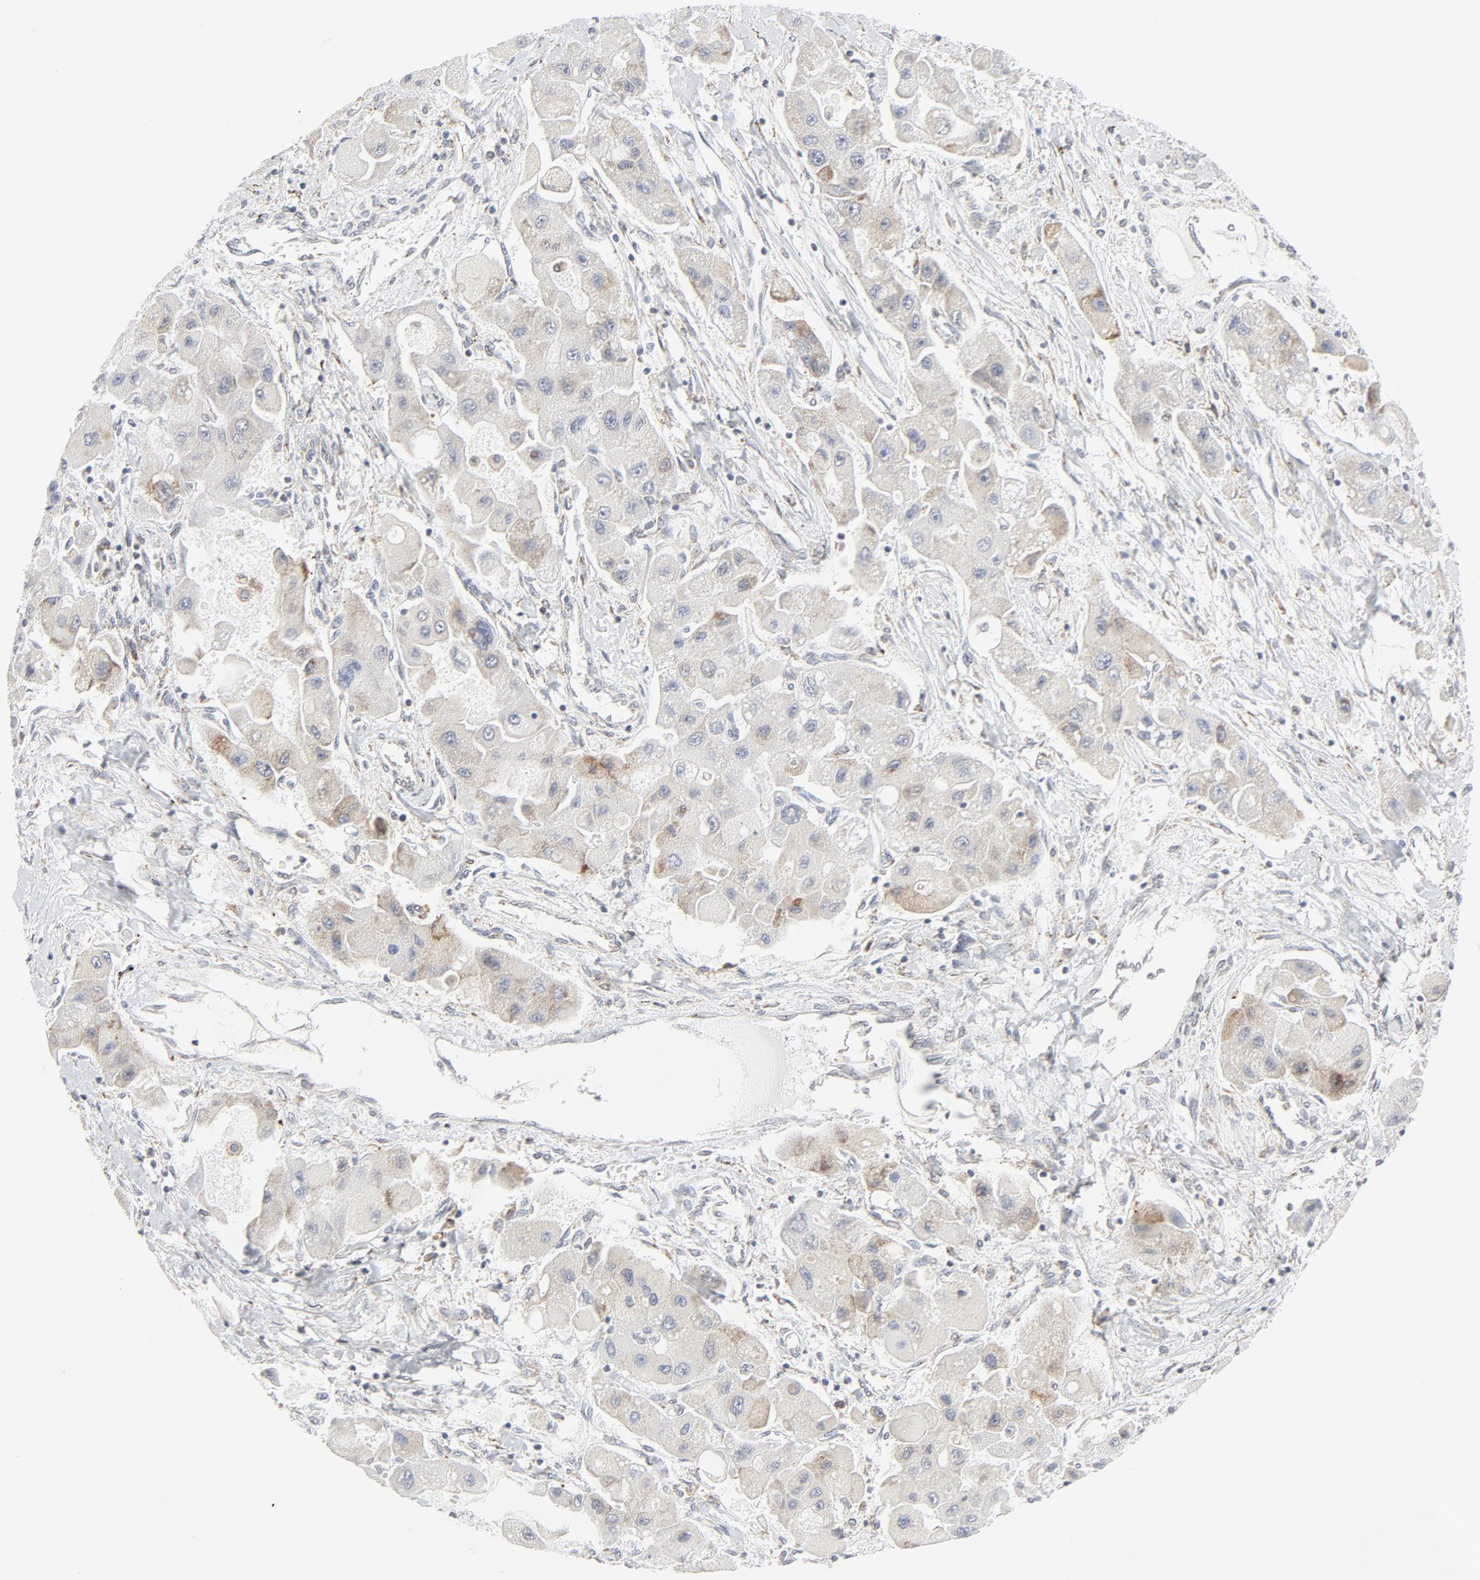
{"staining": {"intensity": "weak", "quantity": ">75%", "location": "cytoplasmic/membranous"}, "tissue": "liver cancer", "cell_type": "Tumor cells", "image_type": "cancer", "snomed": [{"axis": "morphology", "description": "Carcinoma, Hepatocellular, NOS"}, {"axis": "topography", "description": "Liver"}], "caption": "Human liver cancer stained with a brown dye shows weak cytoplasmic/membranous positive positivity in about >75% of tumor cells.", "gene": "LRP6", "patient": {"sex": "male", "age": 24}}